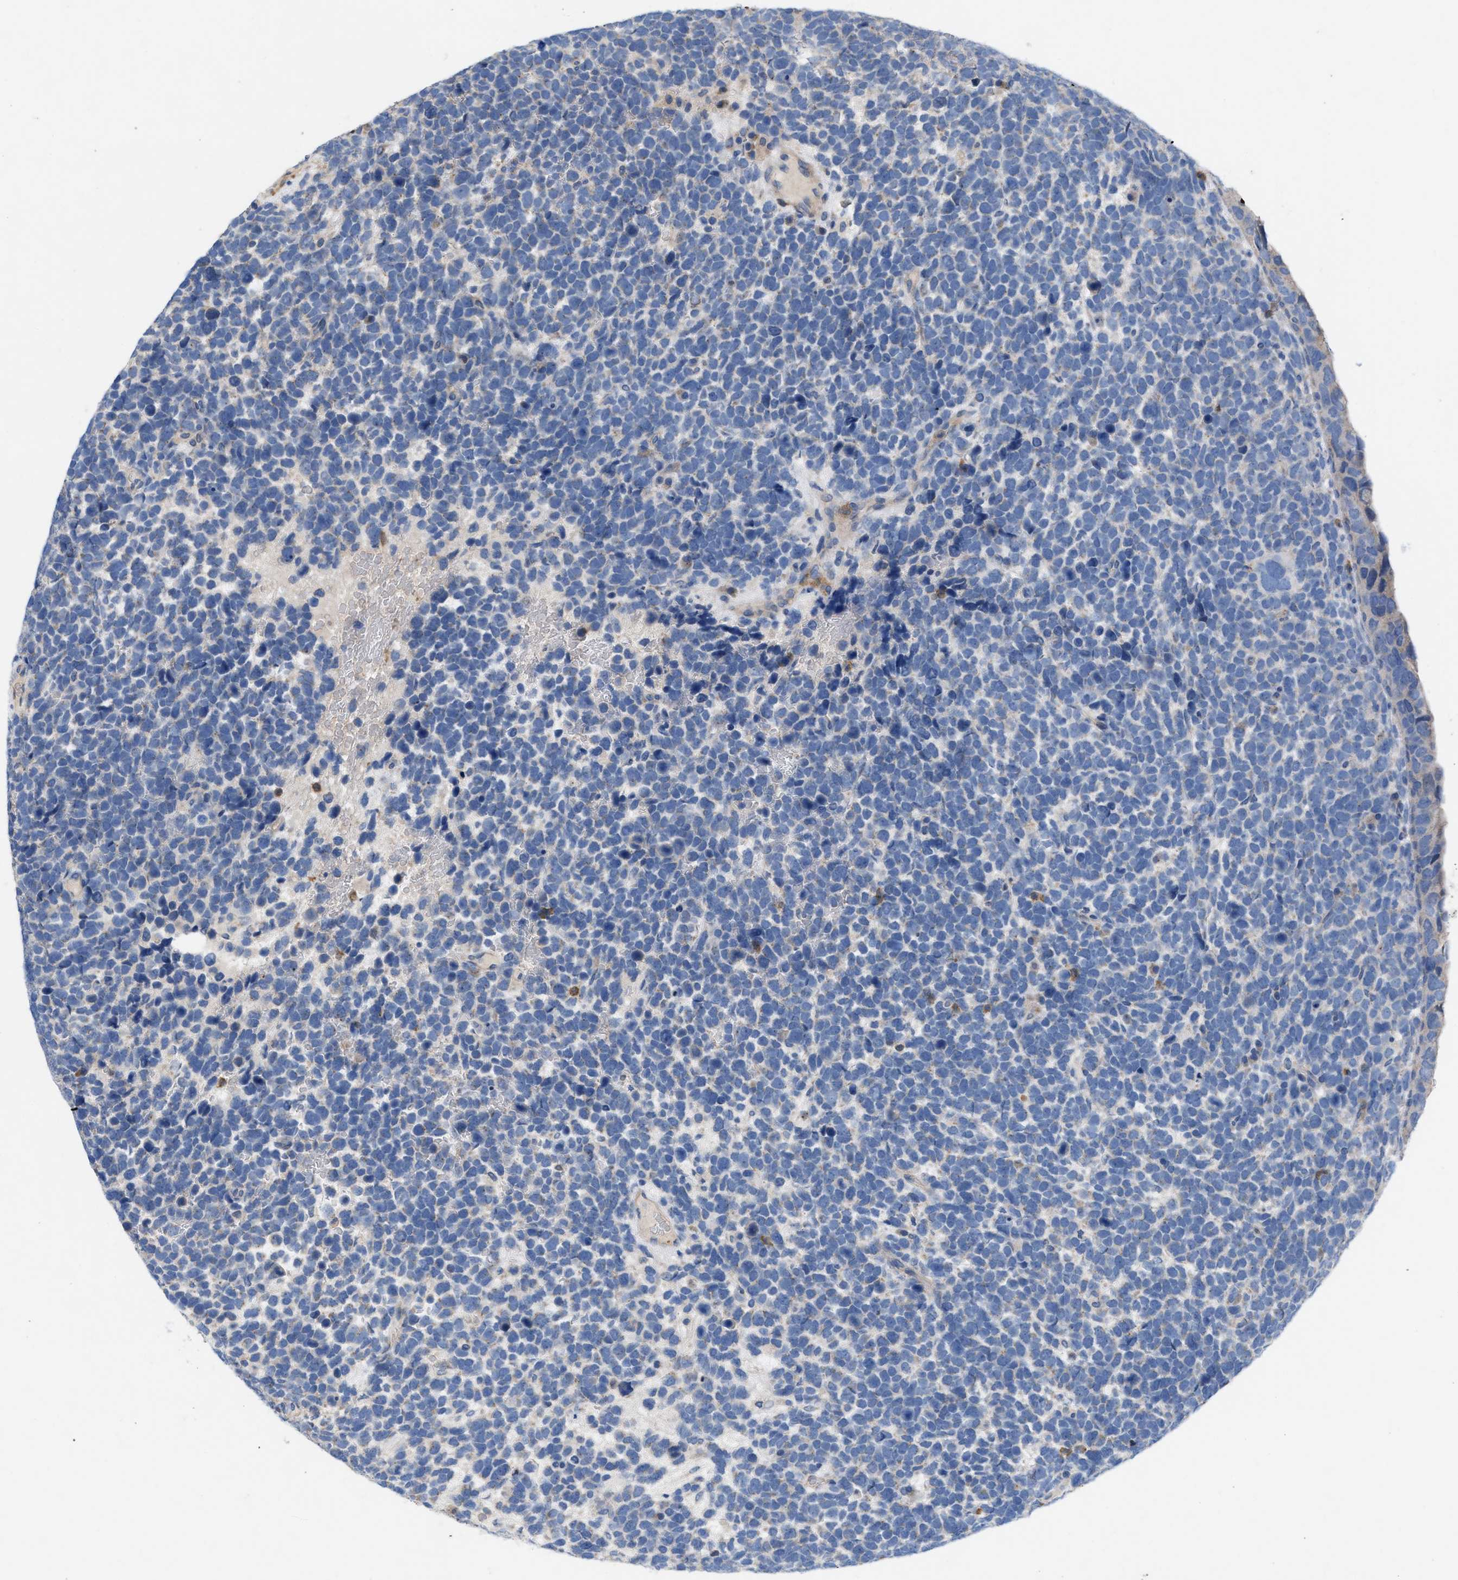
{"staining": {"intensity": "negative", "quantity": "none", "location": "none"}, "tissue": "urothelial cancer", "cell_type": "Tumor cells", "image_type": "cancer", "snomed": [{"axis": "morphology", "description": "Urothelial carcinoma, High grade"}, {"axis": "topography", "description": "Urinary bladder"}], "caption": "The IHC image has no significant staining in tumor cells of high-grade urothelial carcinoma tissue.", "gene": "PLPPR5", "patient": {"sex": "female", "age": 82}}